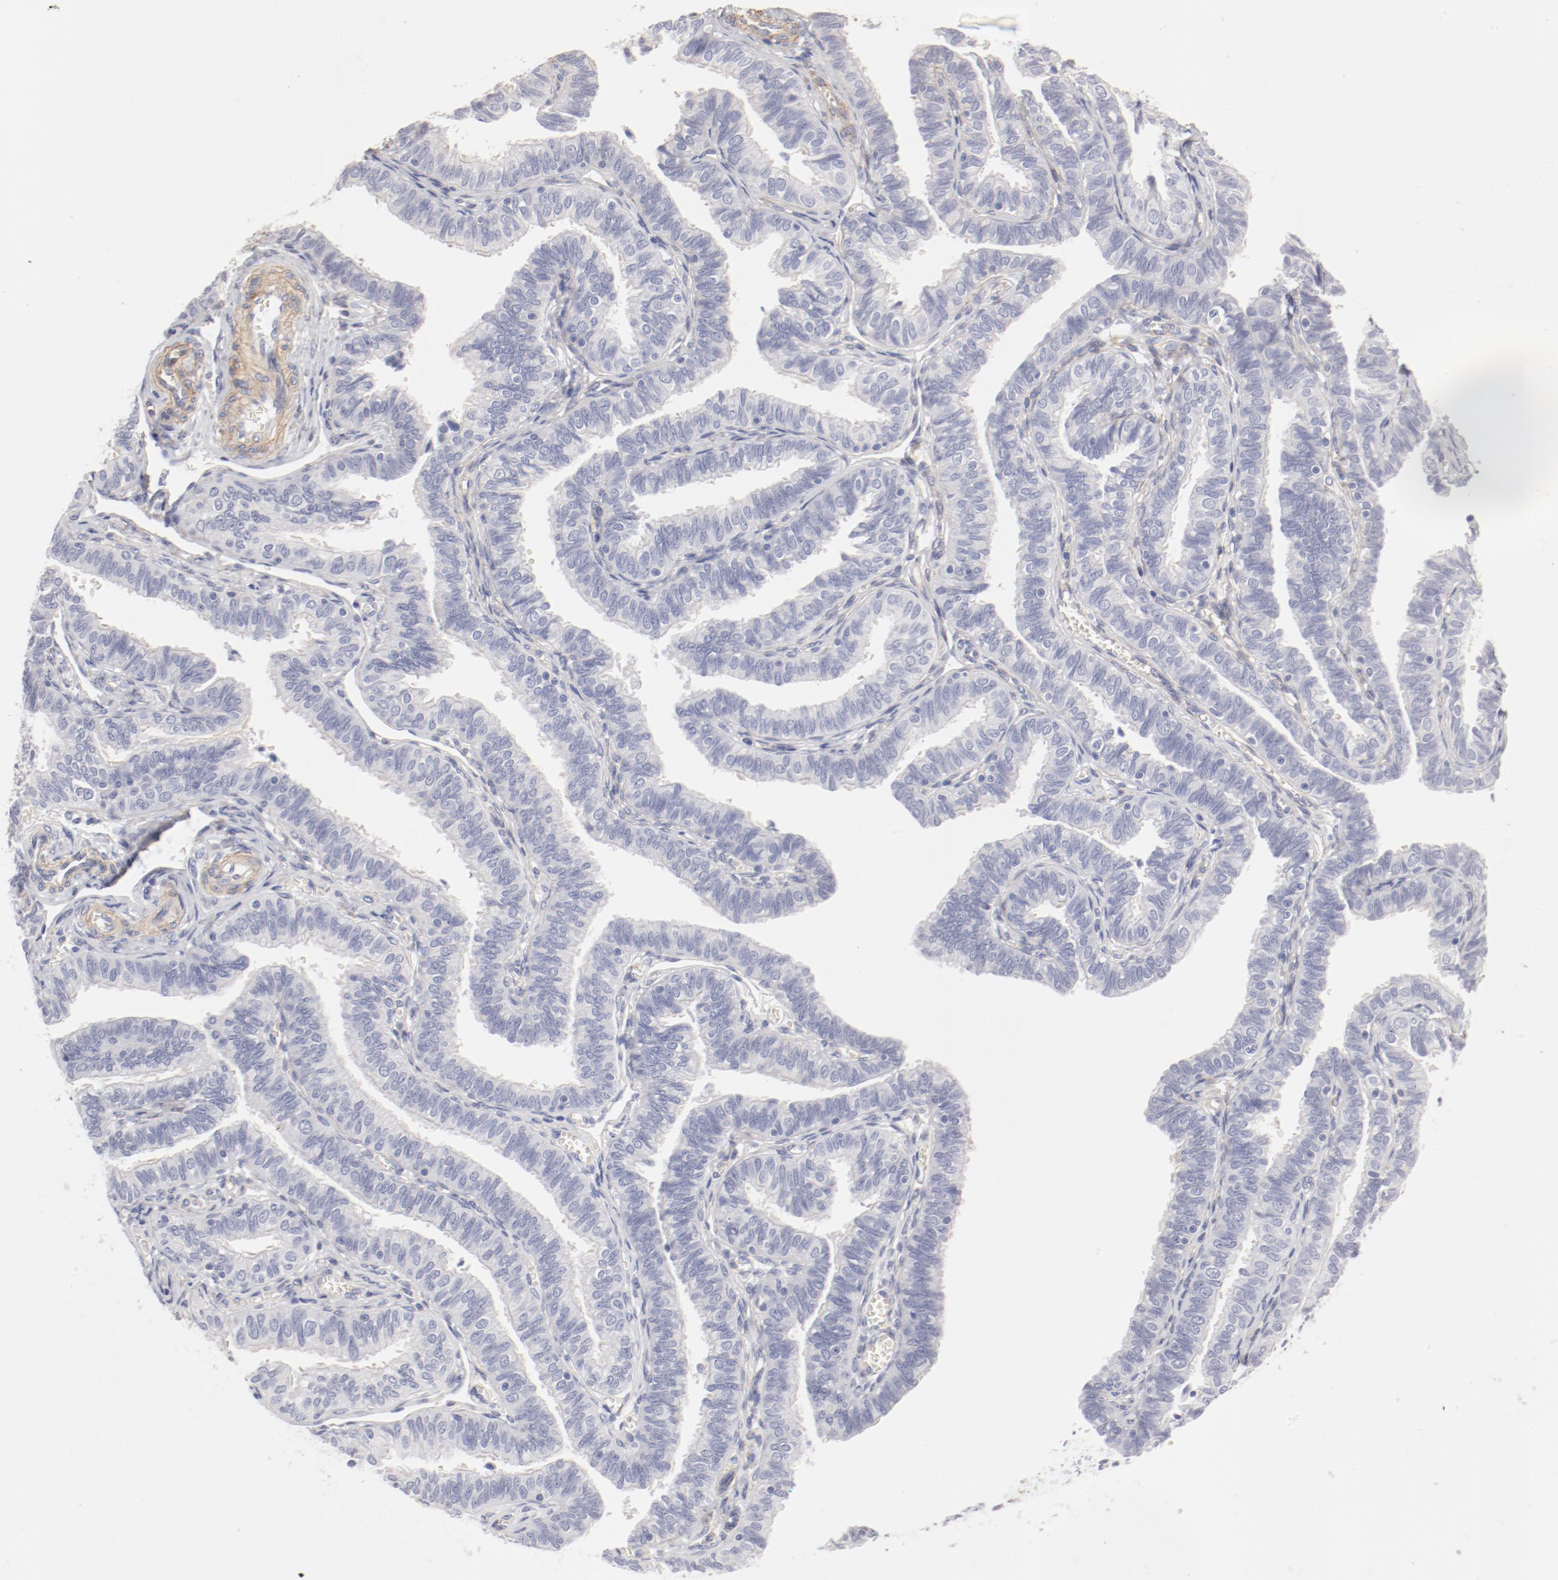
{"staining": {"intensity": "negative", "quantity": "none", "location": "none"}, "tissue": "fallopian tube", "cell_type": "Glandular cells", "image_type": "normal", "snomed": [{"axis": "morphology", "description": "Normal tissue, NOS"}, {"axis": "topography", "description": "Fallopian tube"}], "caption": "Immunohistochemical staining of benign human fallopian tube reveals no significant expression in glandular cells. (DAB immunohistochemistry (IHC), high magnification).", "gene": "LAX1", "patient": {"sex": "female", "age": 46}}